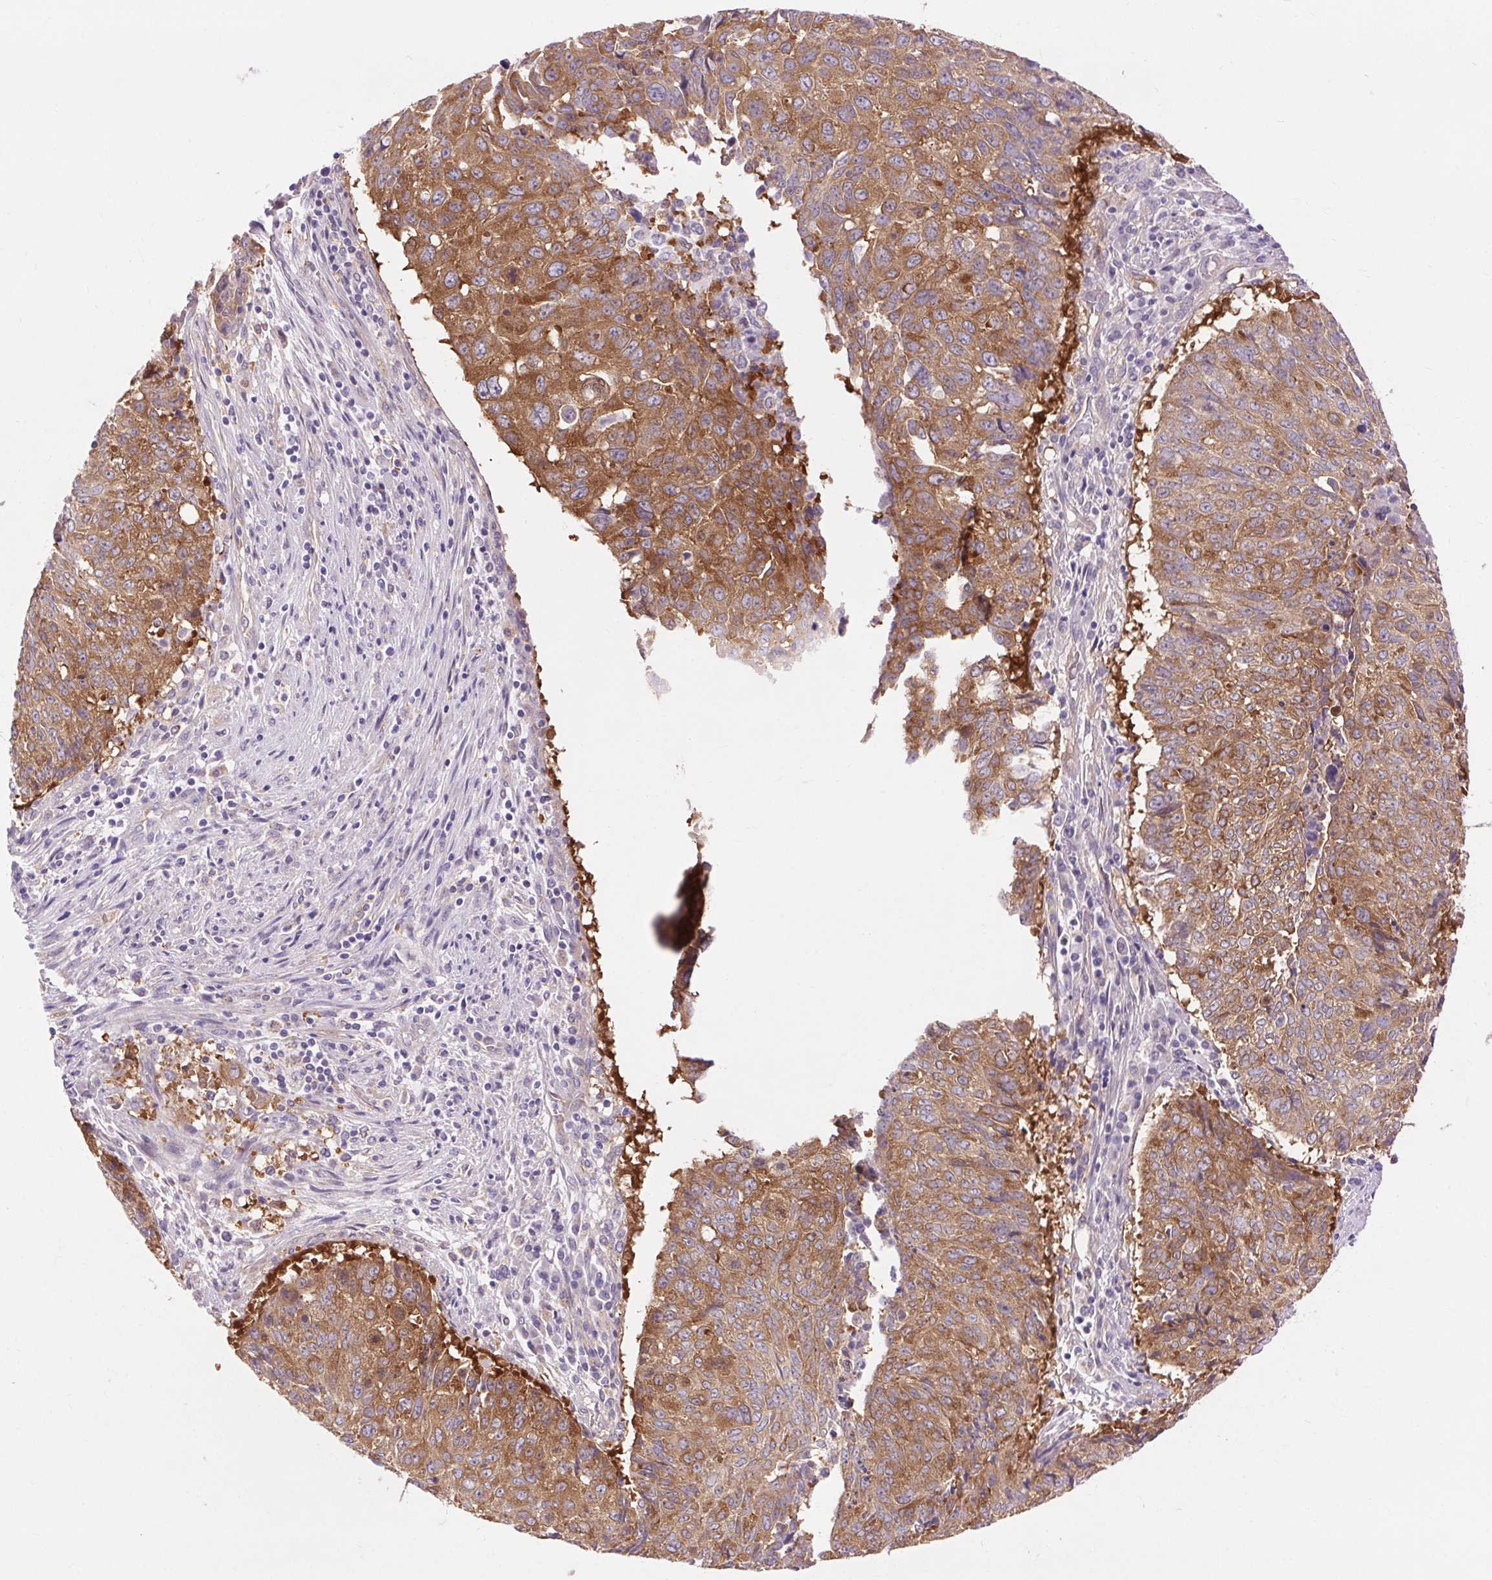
{"staining": {"intensity": "moderate", "quantity": ">75%", "location": "cytoplasmic/membranous"}, "tissue": "lung cancer", "cell_type": "Tumor cells", "image_type": "cancer", "snomed": [{"axis": "morphology", "description": "Normal tissue, NOS"}, {"axis": "morphology", "description": "Squamous cell carcinoma, NOS"}, {"axis": "topography", "description": "Bronchus"}, {"axis": "topography", "description": "Lung"}], "caption": "Immunohistochemistry (IHC) (DAB) staining of human lung cancer demonstrates moderate cytoplasmic/membranous protein staining in about >75% of tumor cells.", "gene": "SOWAHC", "patient": {"sex": "male", "age": 64}}